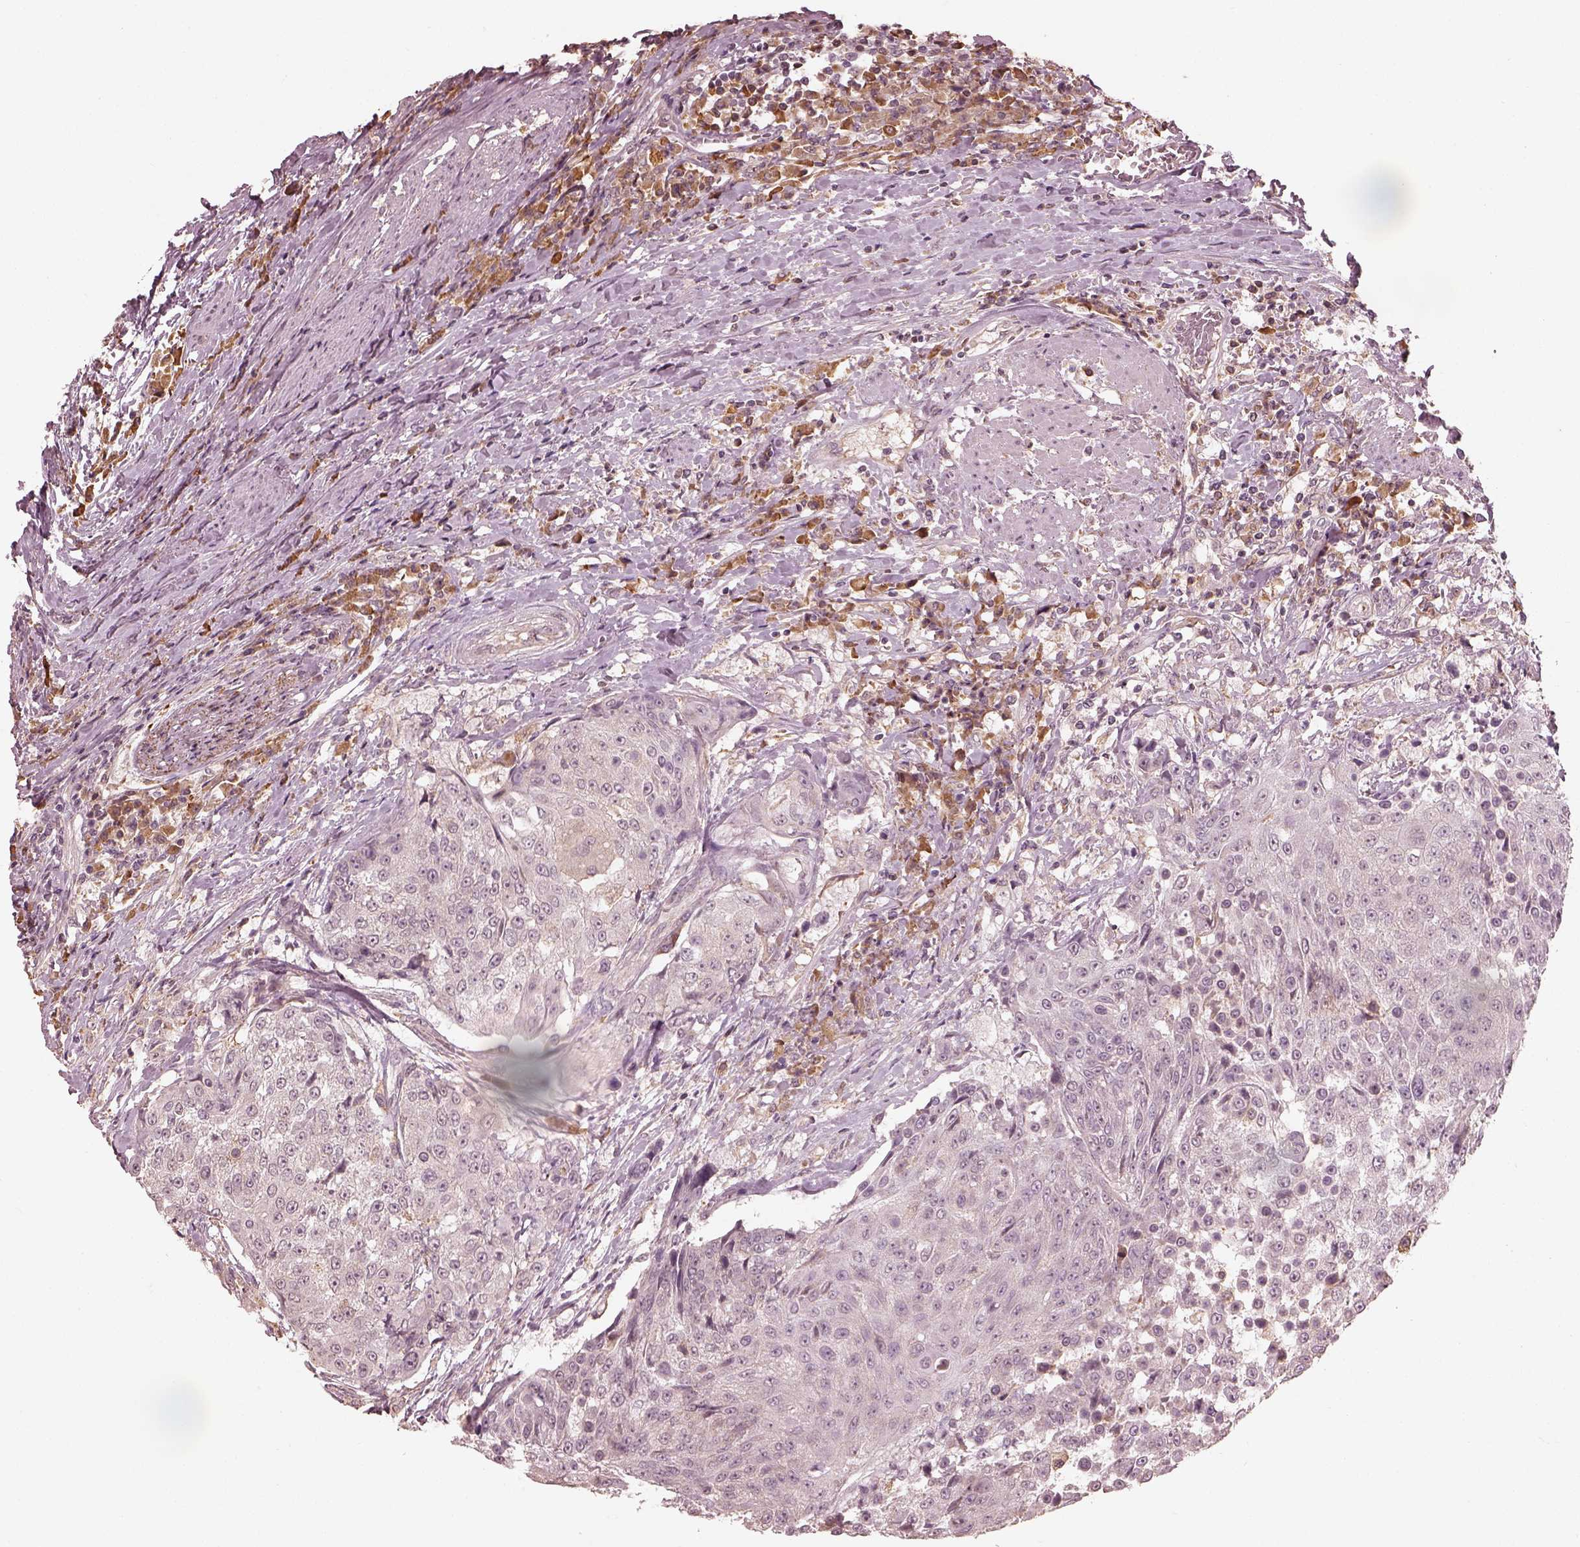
{"staining": {"intensity": "negative", "quantity": "none", "location": "none"}, "tissue": "urothelial cancer", "cell_type": "Tumor cells", "image_type": "cancer", "snomed": [{"axis": "morphology", "description": "Urothelial carcinoma, High grade"}, {"axis": "topography", "description": "Urinary bladder"}], "caption": "A histopathology image of human urothelial cancer is negative for staining in tumor cells.", "gene": "CALR3", "patient": {"sex": "female", "age": 63}}